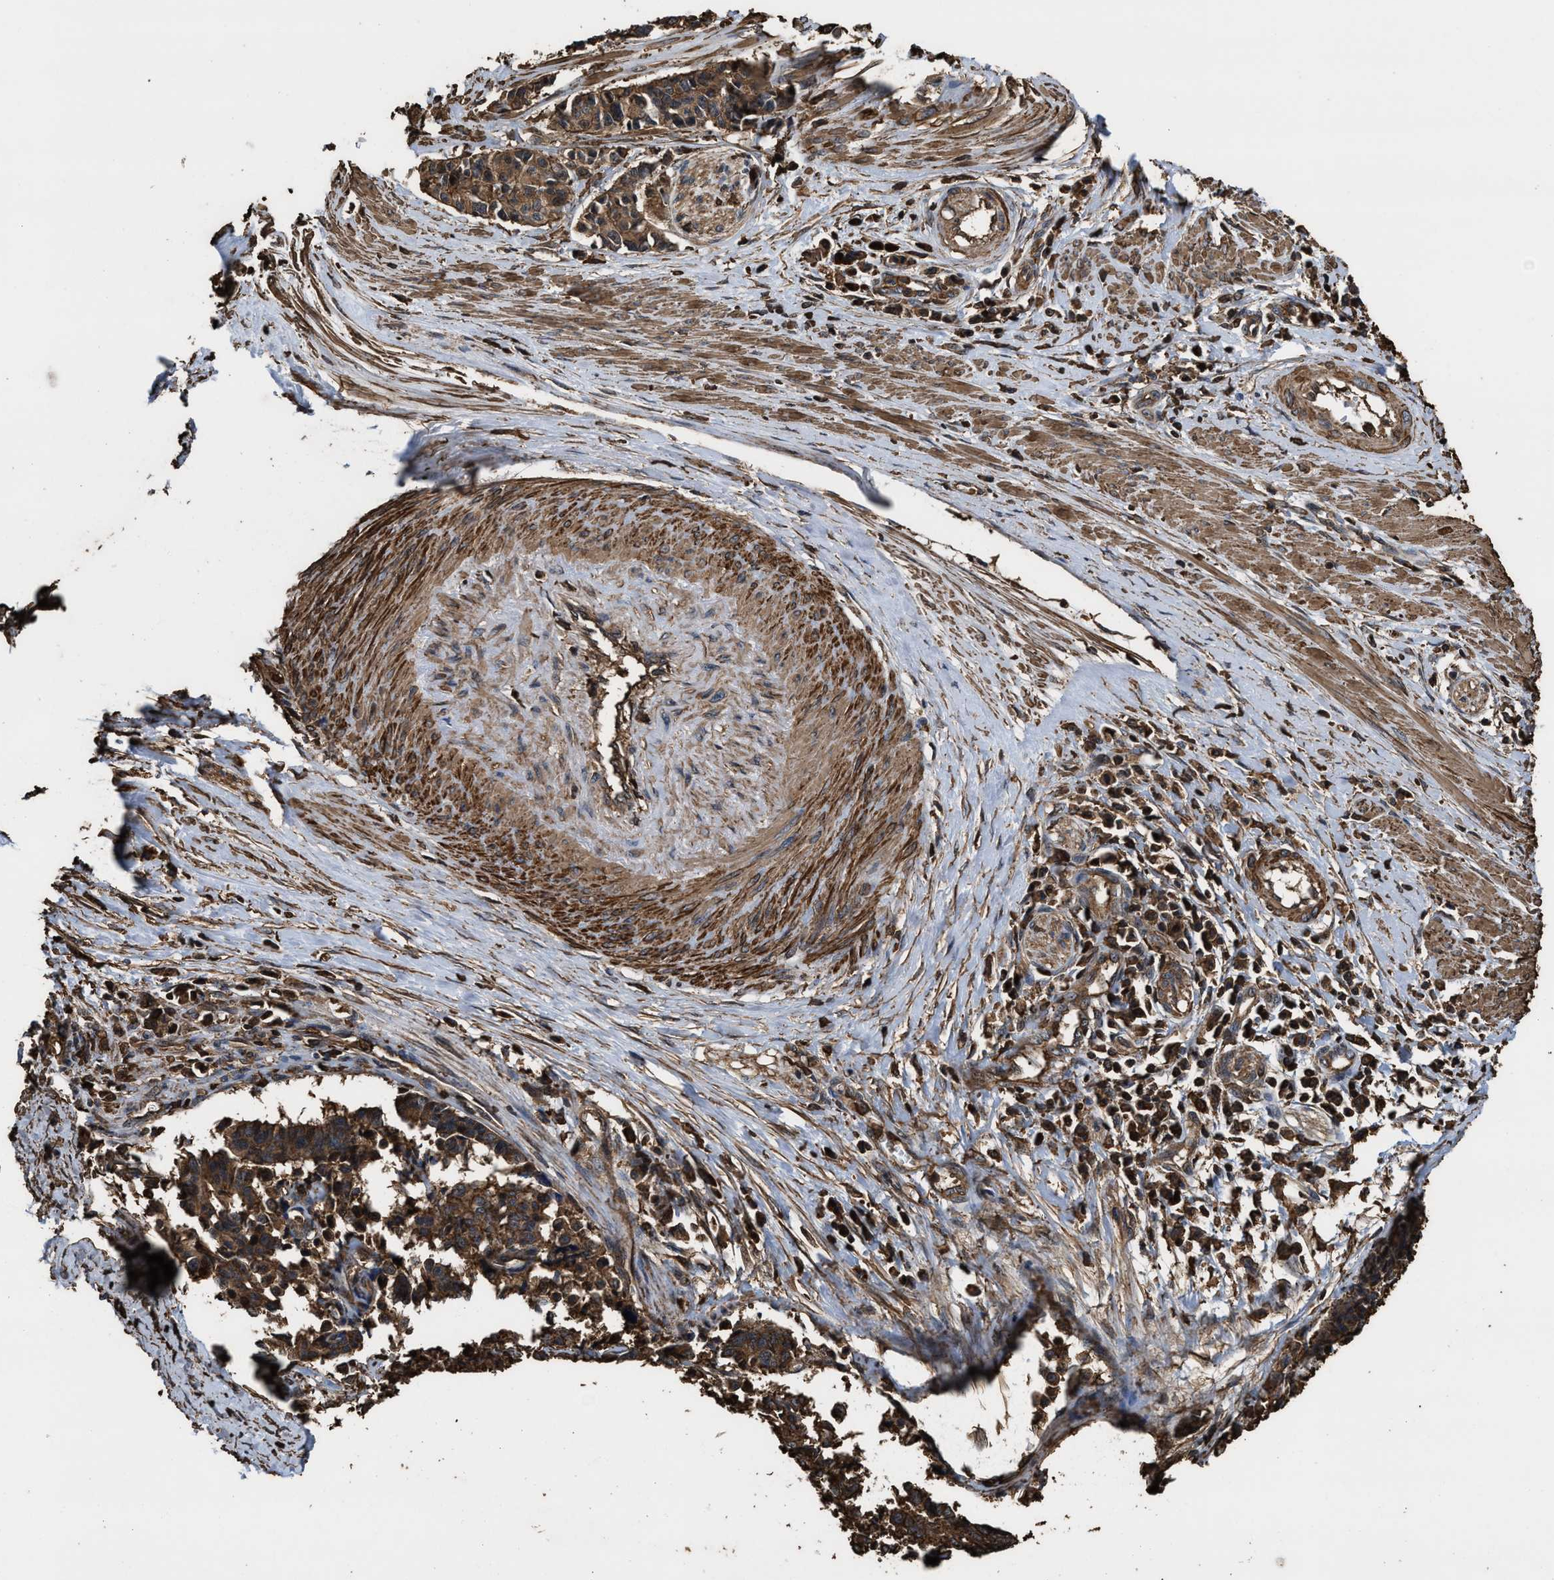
{"staining": {"intensity": "moderate", "quantity": ">75%", "location": "cytoplasmic/membranous"}, "tissue": "cervical cancer", "cell_type": "Tumor cells", "image_type": "cancer", "snomed": [{"axis": "morphology", "description": "Squamous cell carcinoma, NOS"}, {"axis": "topography", "description": "Cervix"}], "caption": "Cervical cancer stained for a protein (brown) shows moderate cytoplasmic/membranous positive expression in about >75% of tumor cells.", "gene": "KBTBD2", "patient": {"sex": "female", "age": 35}}